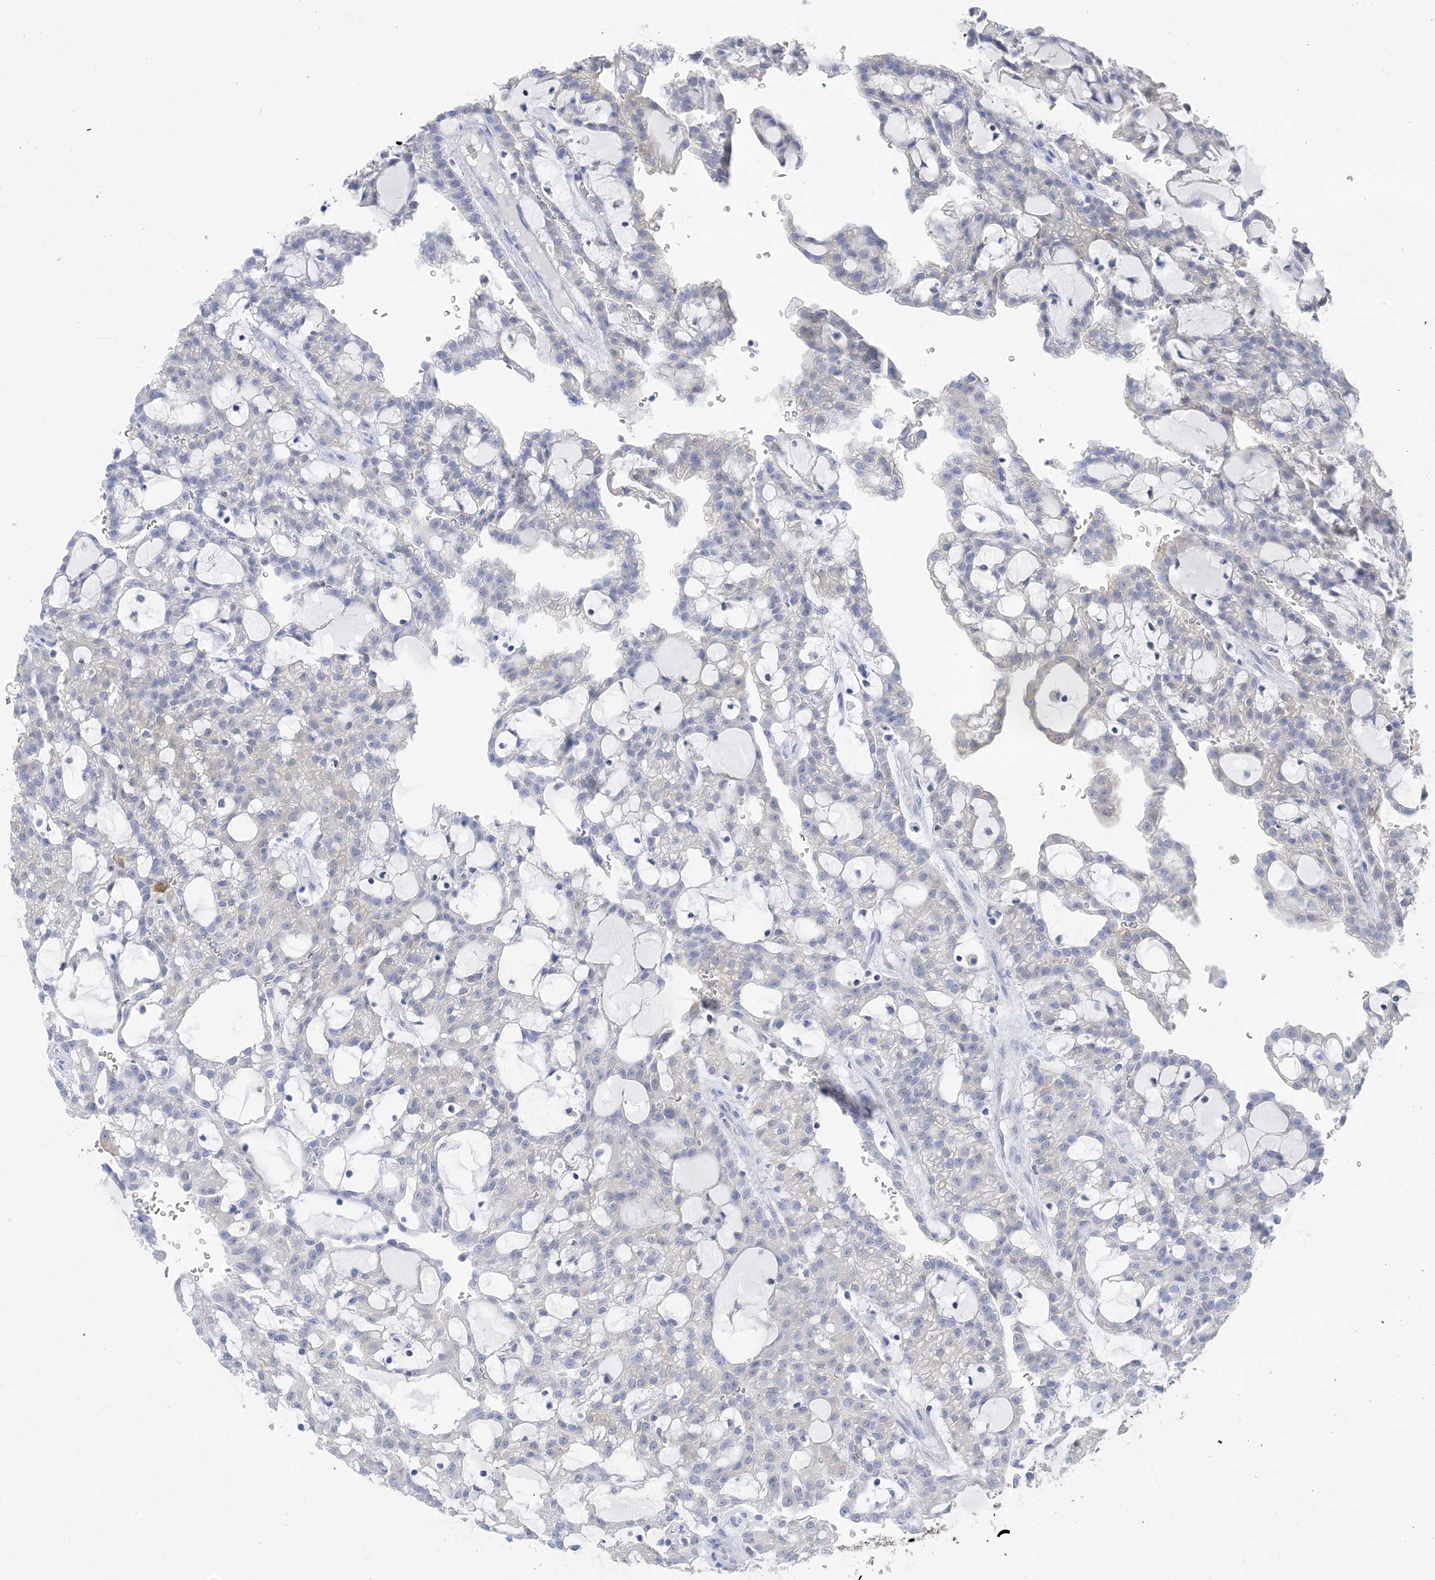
{"staining": {"intensity": "negative", "quantity": "none", "location": "none"}, "tissue": "renal cancer", "cell_type": "Tumor cells", "image_type": "cancer", "snomed": [{"axis": "morphology", "description": "Adenocarcinoma, NOS"}, {"axis": "topography", "description": "Kidney"}], "caption": "Renal cancer (adenocarcinoma) was stained to show a protein in brown. There is no significant positivity in tumor cells.", "gene": "SH3YL1", "patient": {"sex": "male", "age": 63}}